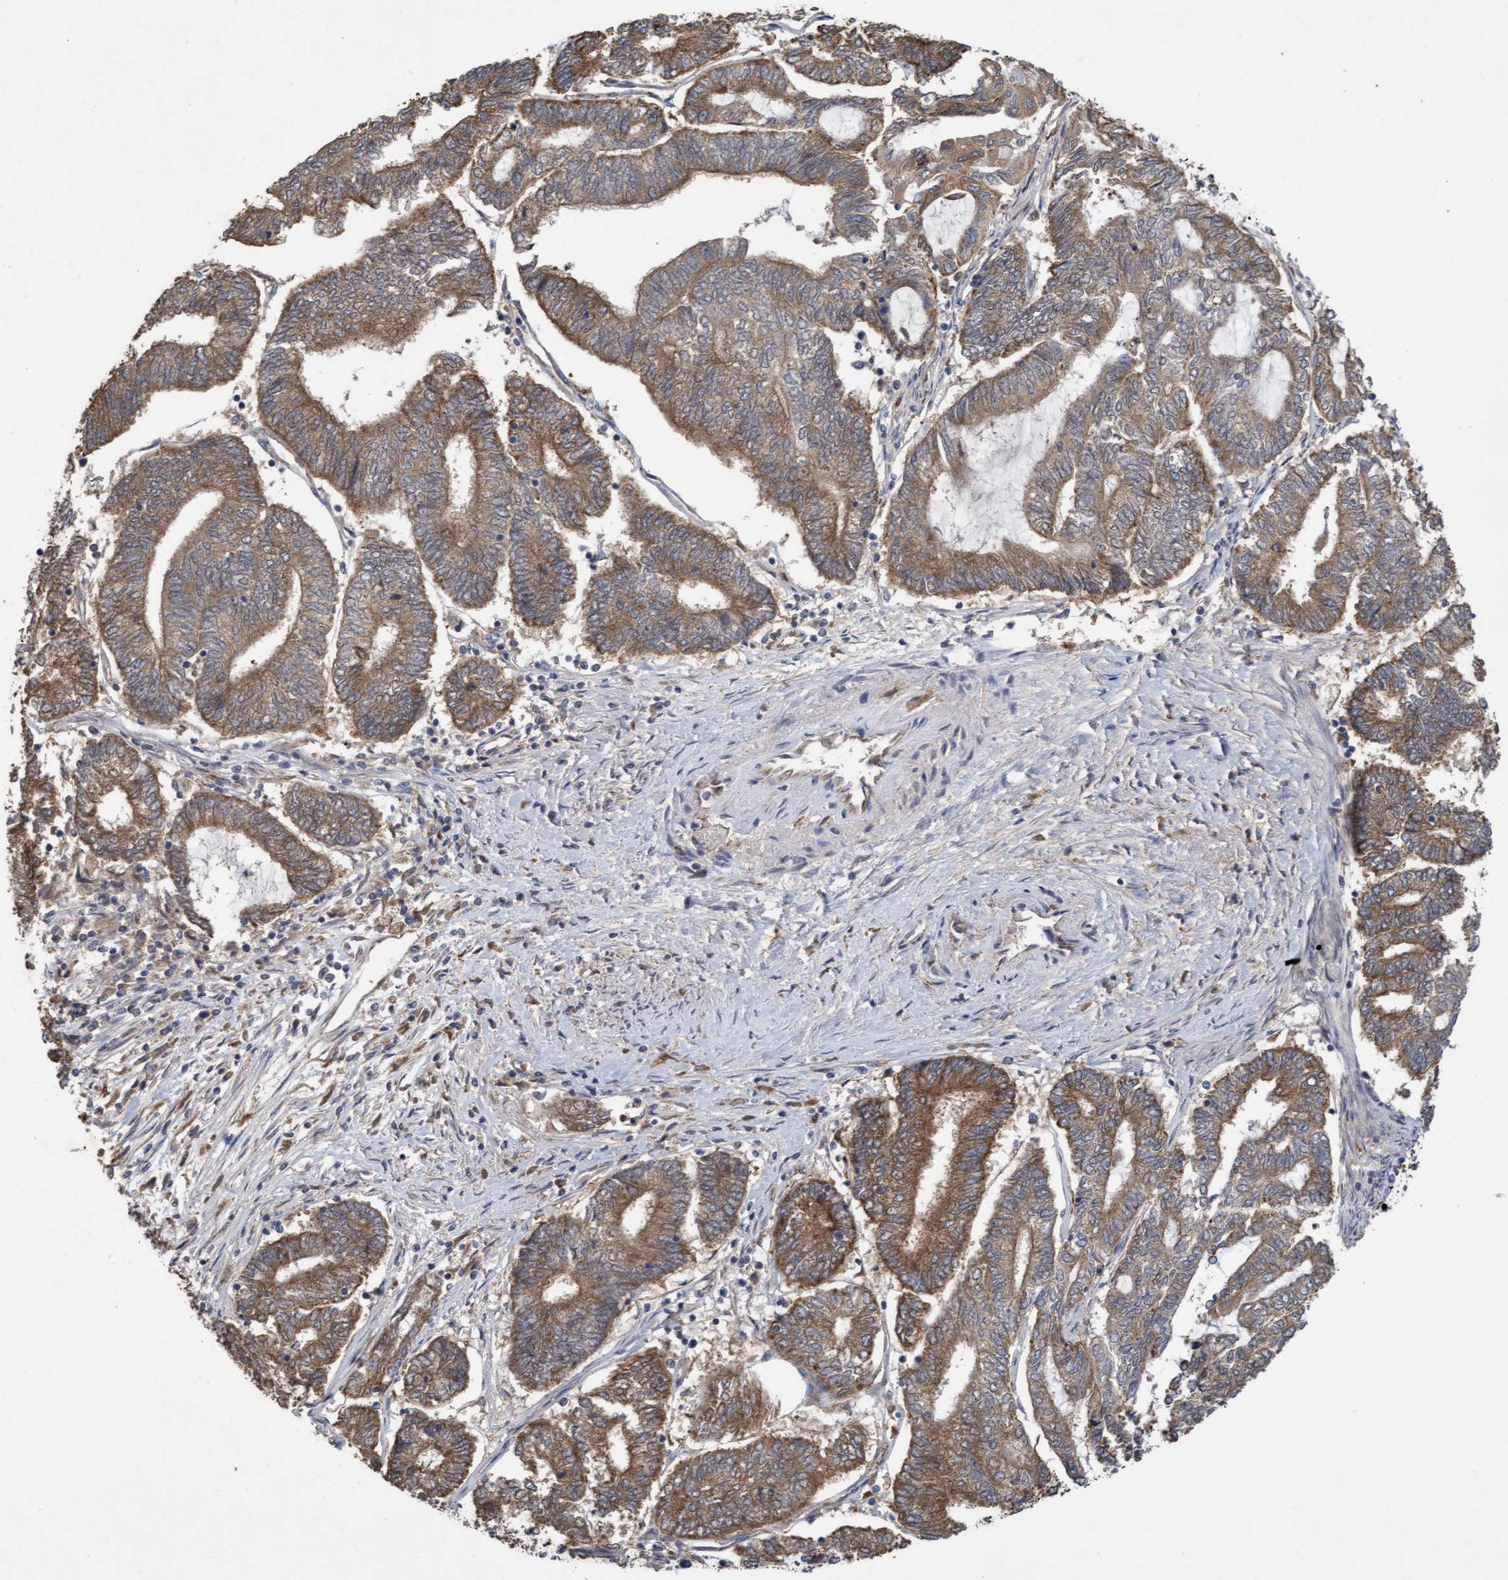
{"staining": {"intensity": "moderate", "quantity": ">75%", "location": "cytoplasmic/membranous"}, "tissue": "endometrial cancer", "cell_type": "Tumor cells", "image_type": "cancer", "snomed": [{"axis": "morphology", "description": "Adenocarcinoma, NOS"}, {"axis": "topography", "description": "Uterus"}, {"axis": "topography", "description": "Endometrium"}], "caption": "Human endometrial cancer (adenocarcinoma) stained for a protein (brown) exhibits moderate cytoplasmic/membranous positive staining in approximately >75% of tumor cells.", "gene": "ATPAF2", "patient": {"sex": "female", "age": 70}}